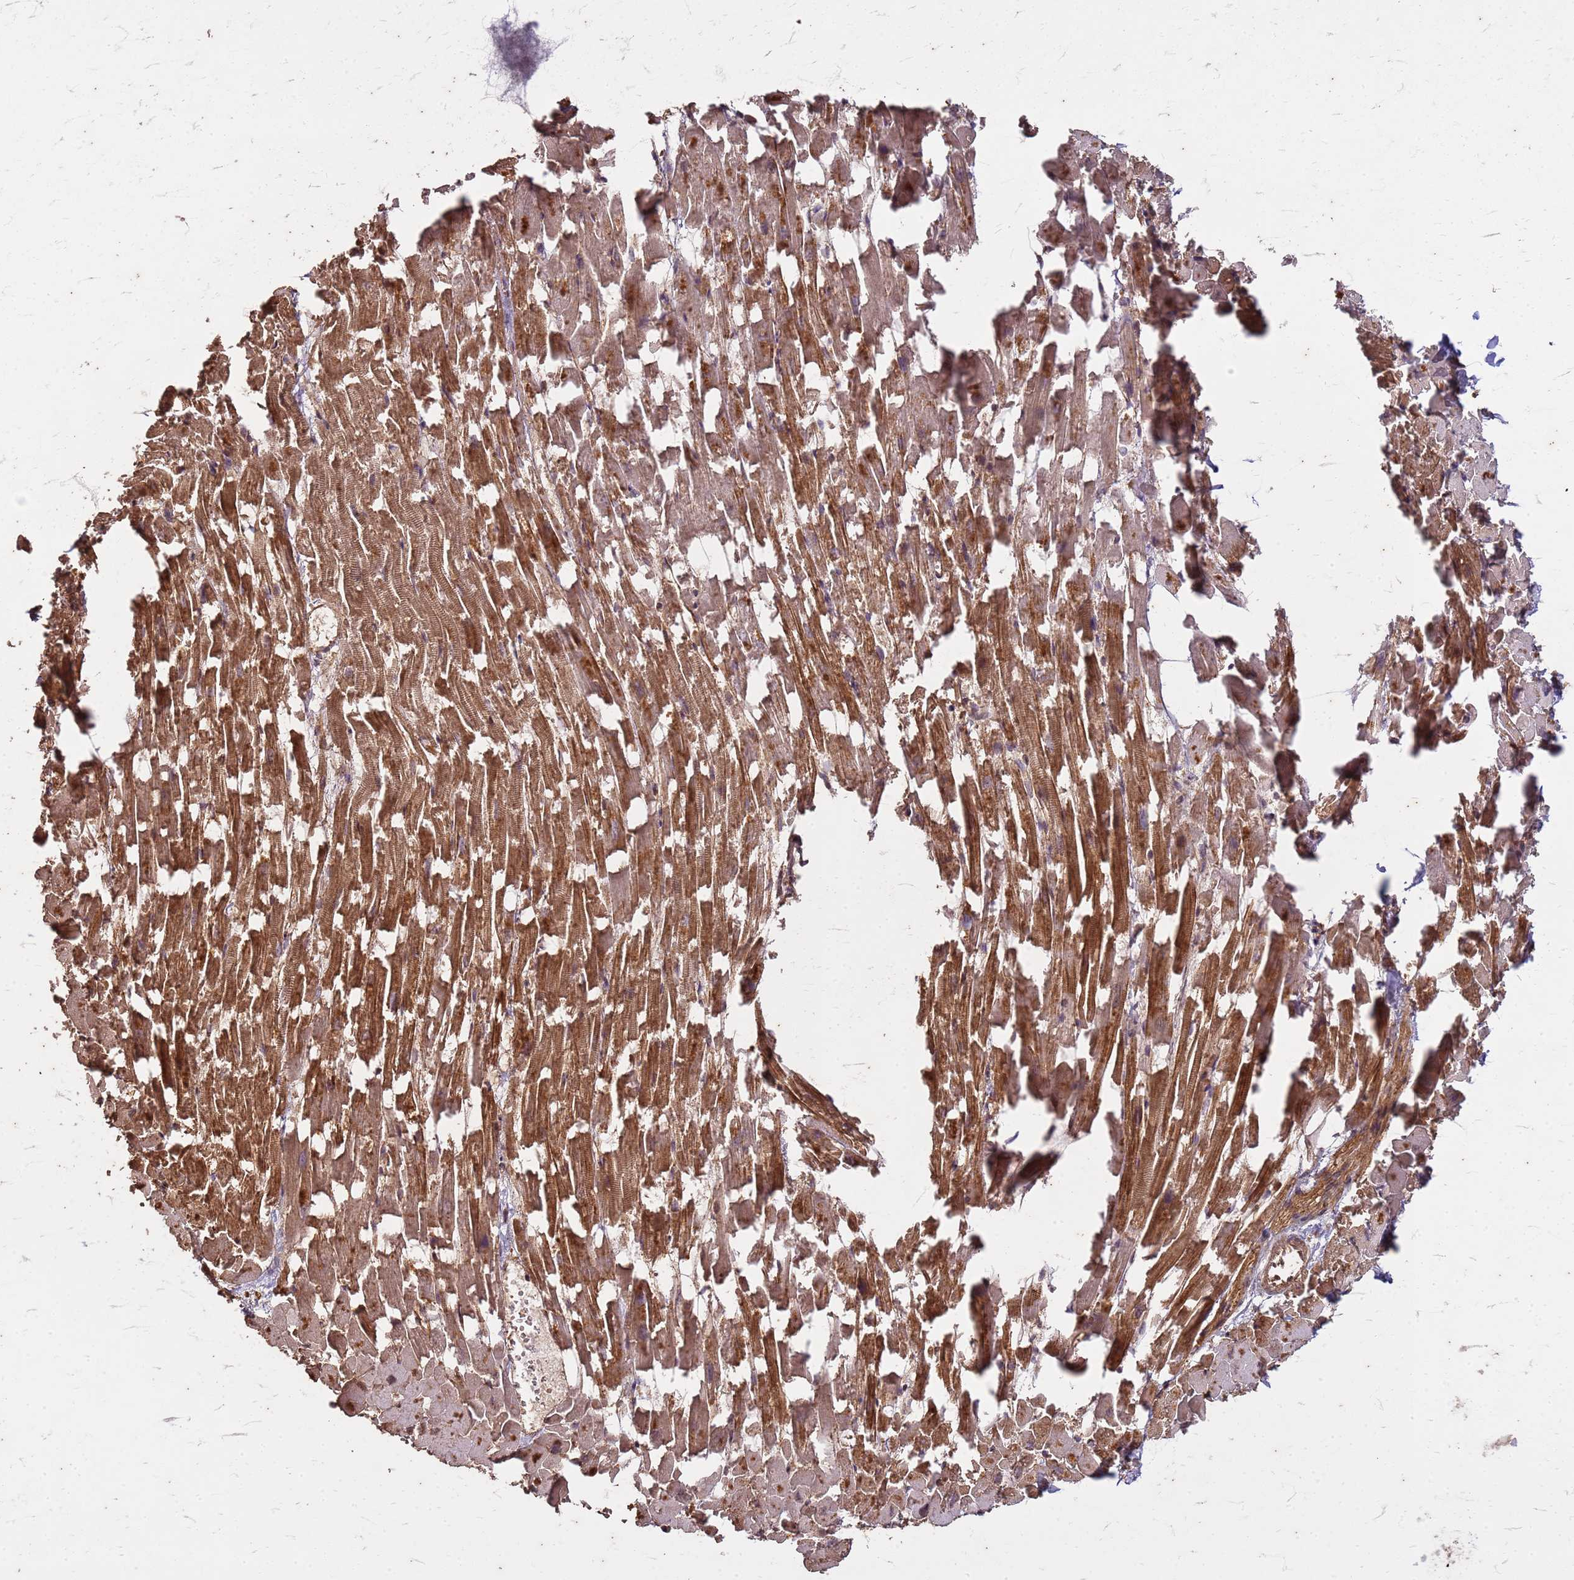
{"staining": {"intensity": "strong", "quantity": ">75%", "location": "cytoplasmic/membranous"}, "tissue": "heart muscle", "cell_type": "Cardiomyocytes", "image_type": "normal", "snomed": [{"axis": "morphology", "description": "Normal tissue, NOS"}, {"axis": "topography", "description": "Heart"}], "caption": "A histopathology image showing strong cytoplasmic/membranous expression in about >75% of cardiomyocytes in benign heart muscle, as visualized by brown immunohistochemical staining.", "gene": "KIF26A", "patient": {"sex": "female", "age": 64}}